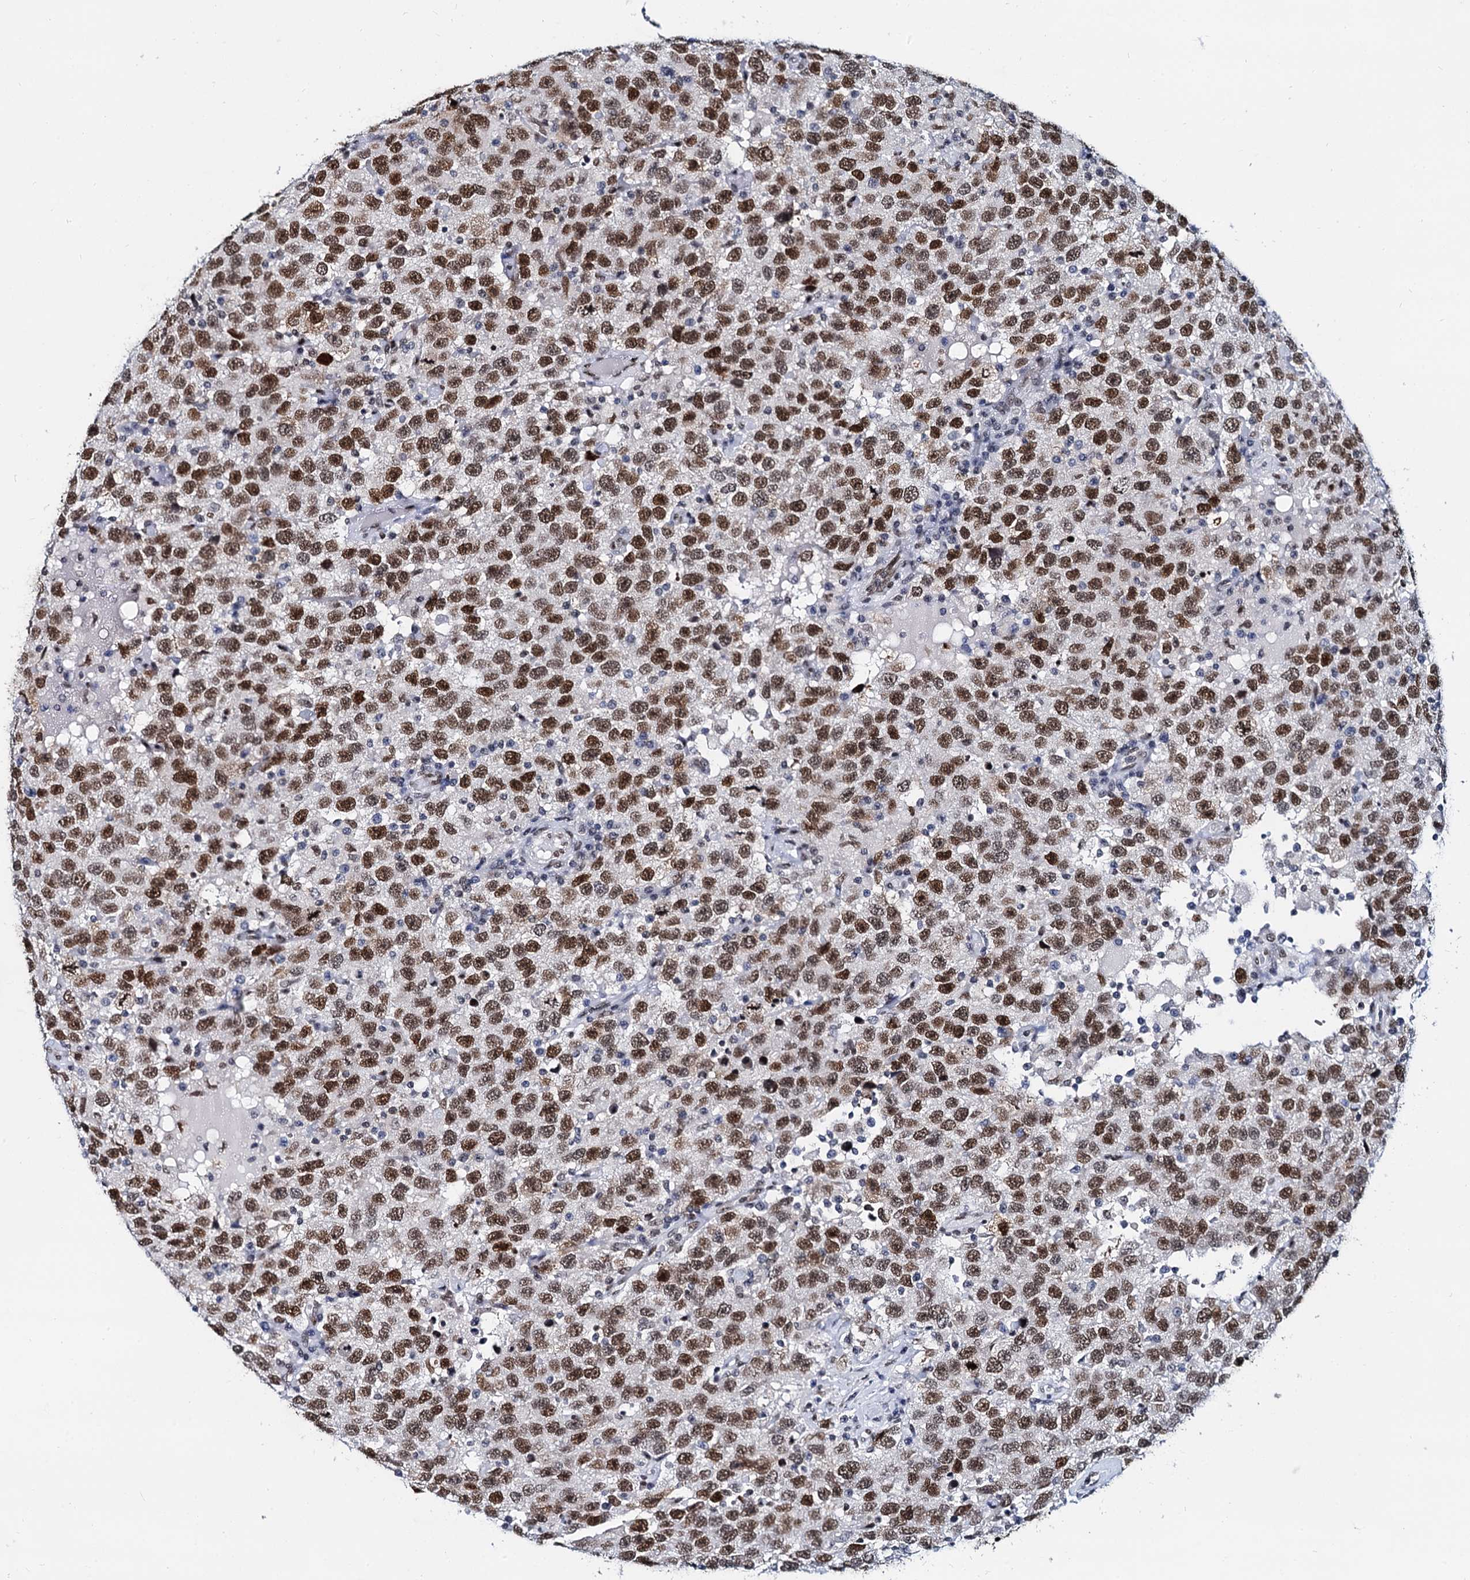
{"staining": {"intensity": "strong", "quantity": ">75%", "location": "nuclear"}, "tissue": "testis cancer", "cell_type": "Tumor cells", "image_type": "cancer", "snomed": [{"axis": "morphology", "description": "Seminoma, NOS"}, {"axis": "topography", "description": "Testis"}], "caption": "Protein staining demonstrates strong nuclear staining in approximately >75% of tumor cells in testis cancer (seminoma).", "gene": "CMAS", "patient": {"sex": "male", "age": 41}}